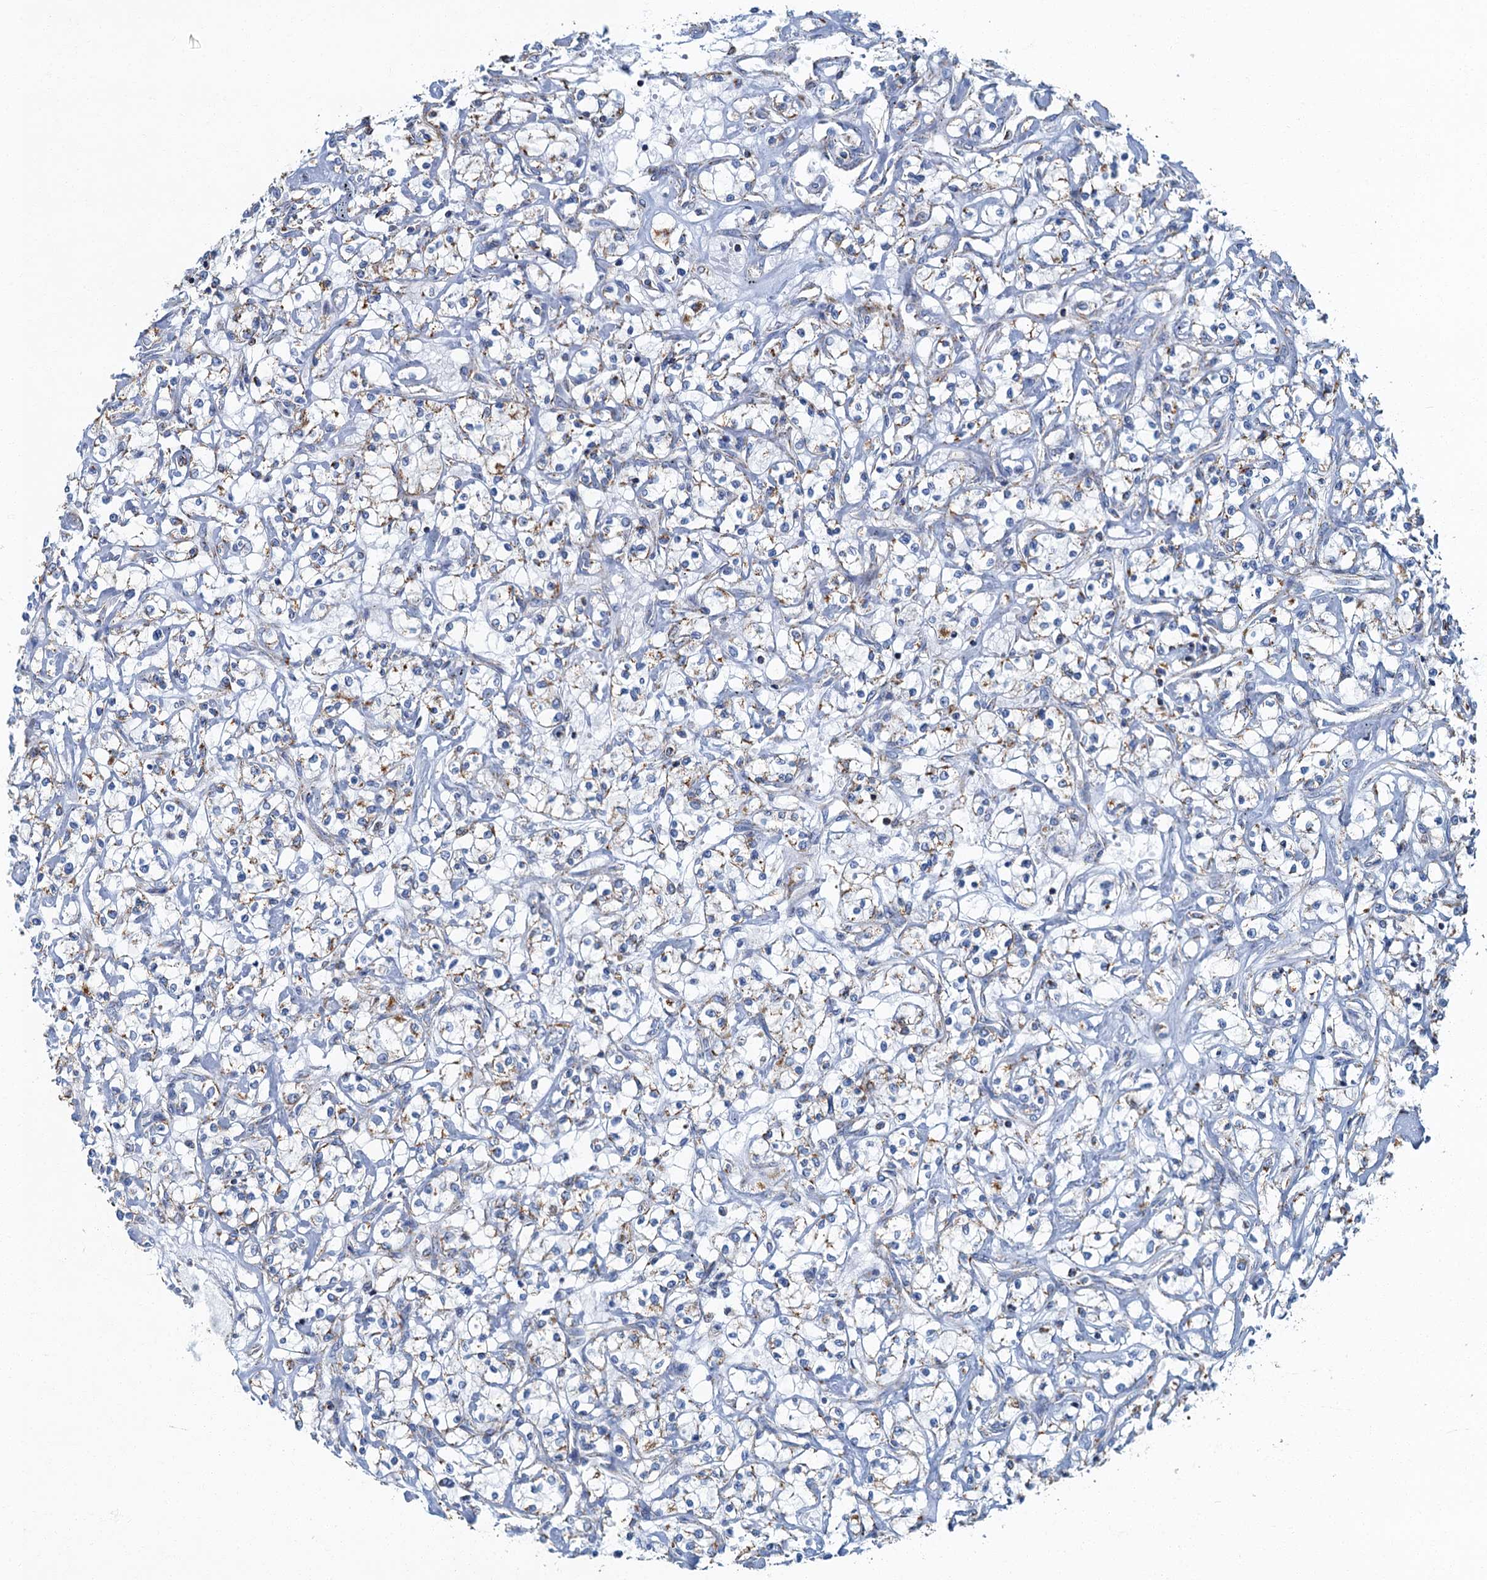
{"staining": {"intensity": "moderate", "quantity": "25%-75%", "location": "cytoplasmic/membranous"}, "tissue": "renal cancer", "cell_type": "Tumor cells", "image_type": "cancer", "snomed": [{"axis": "morphology", "description": "Adenocarcinoma, NOS"}, {"axis": "topography", "description": "Kidney"}], "caption": "Brown immunohistochemical staining in human renal cancer demonstrates moderate cytoplasmic/membranous positivity in about 25%-75% of tumor cells.", "gene": "RAD9B", "patient": {"sex": "female", "age": 59}}